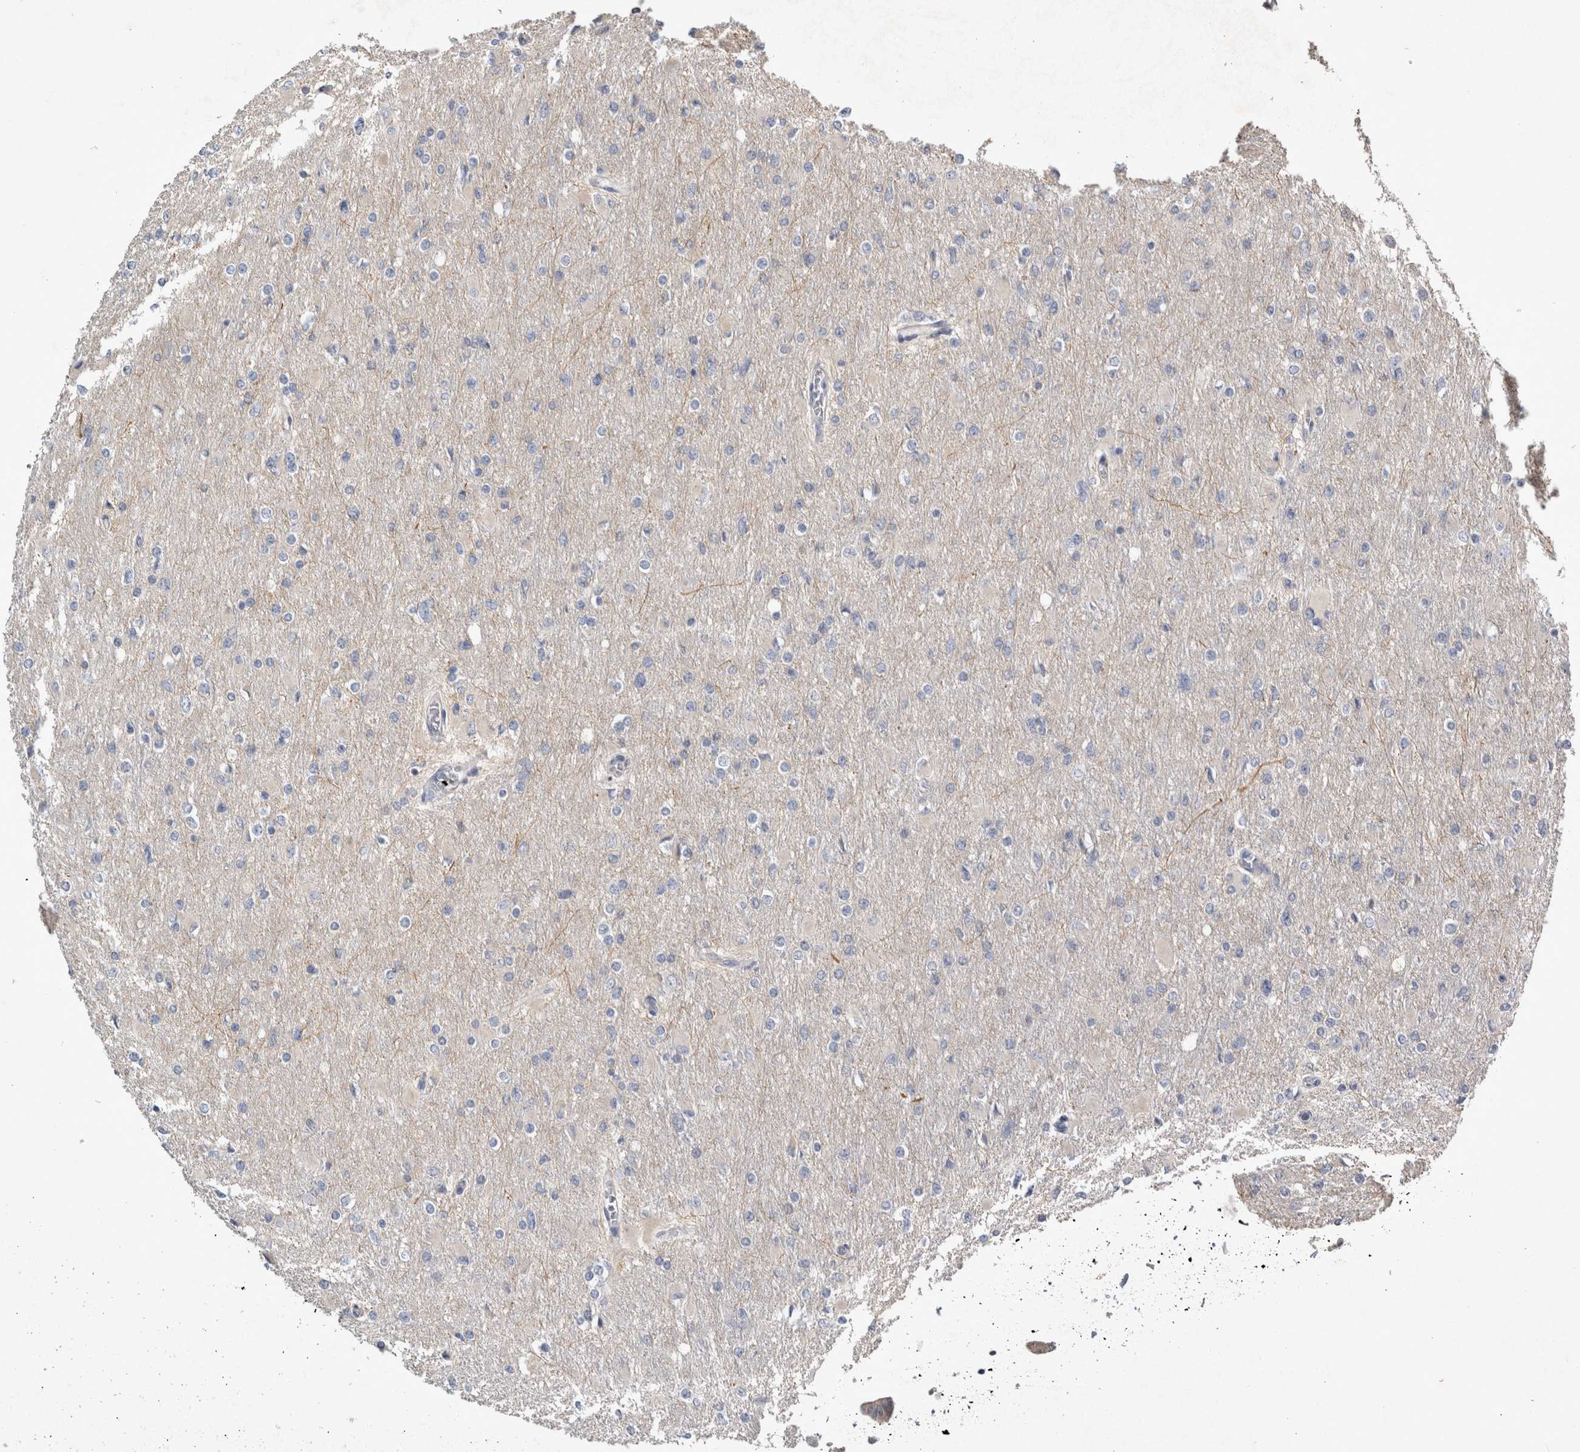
{"staining": {"intensity": "negative", "quantity": "none", "location": "none"}, "tissue": "glioma", "cell_type": "Tumor cells", "image_type": "cancer", "snomed": [{"axis": "morphology", "description": "Glioma, malignant, High grade"}, {"axis": "topography", "description": "Cerebral cortex"}], "caption": "There is no significant positivity in tumor cells of glioma.", "gene": "SLC22A11", "patient": {"sex": "female", "age": 36}}